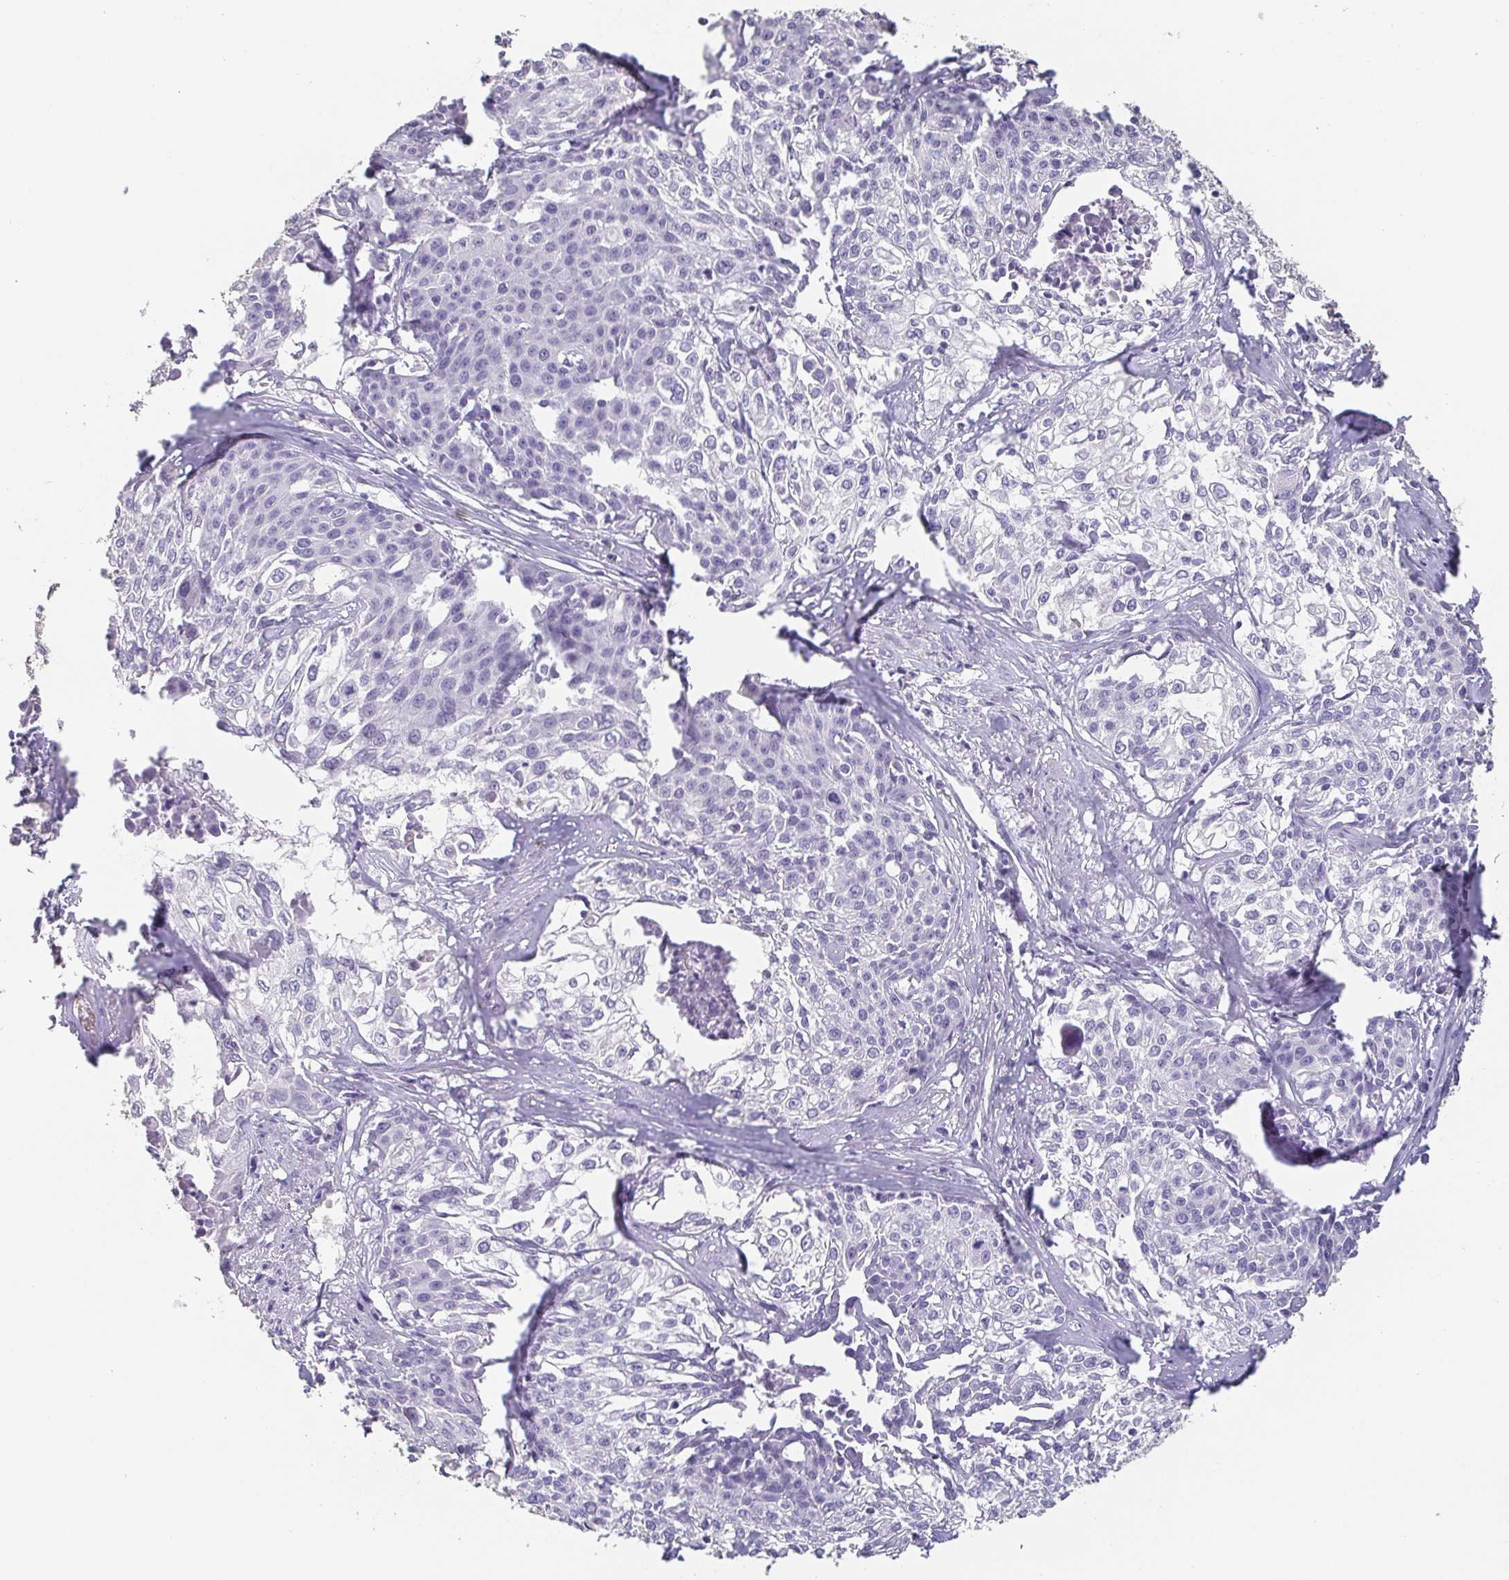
{"staining": {"intensity": "negative", "quantity": "none", "location": "none"}, "tissue": "cervical cancer", "cell_type": "Tumor cells", "image_type": "cancer", "snomed": [{"axis": "morphology", "description": "Squamous cell carcinoma, NOS"}, {"axis": "topography", "description": "Cervix"}], "caption": "The image demonstrates no staining of tumor cells in cervical cancer.", "gene": "BPIFA2", "patient": {"sex": "female", "age": 39}}